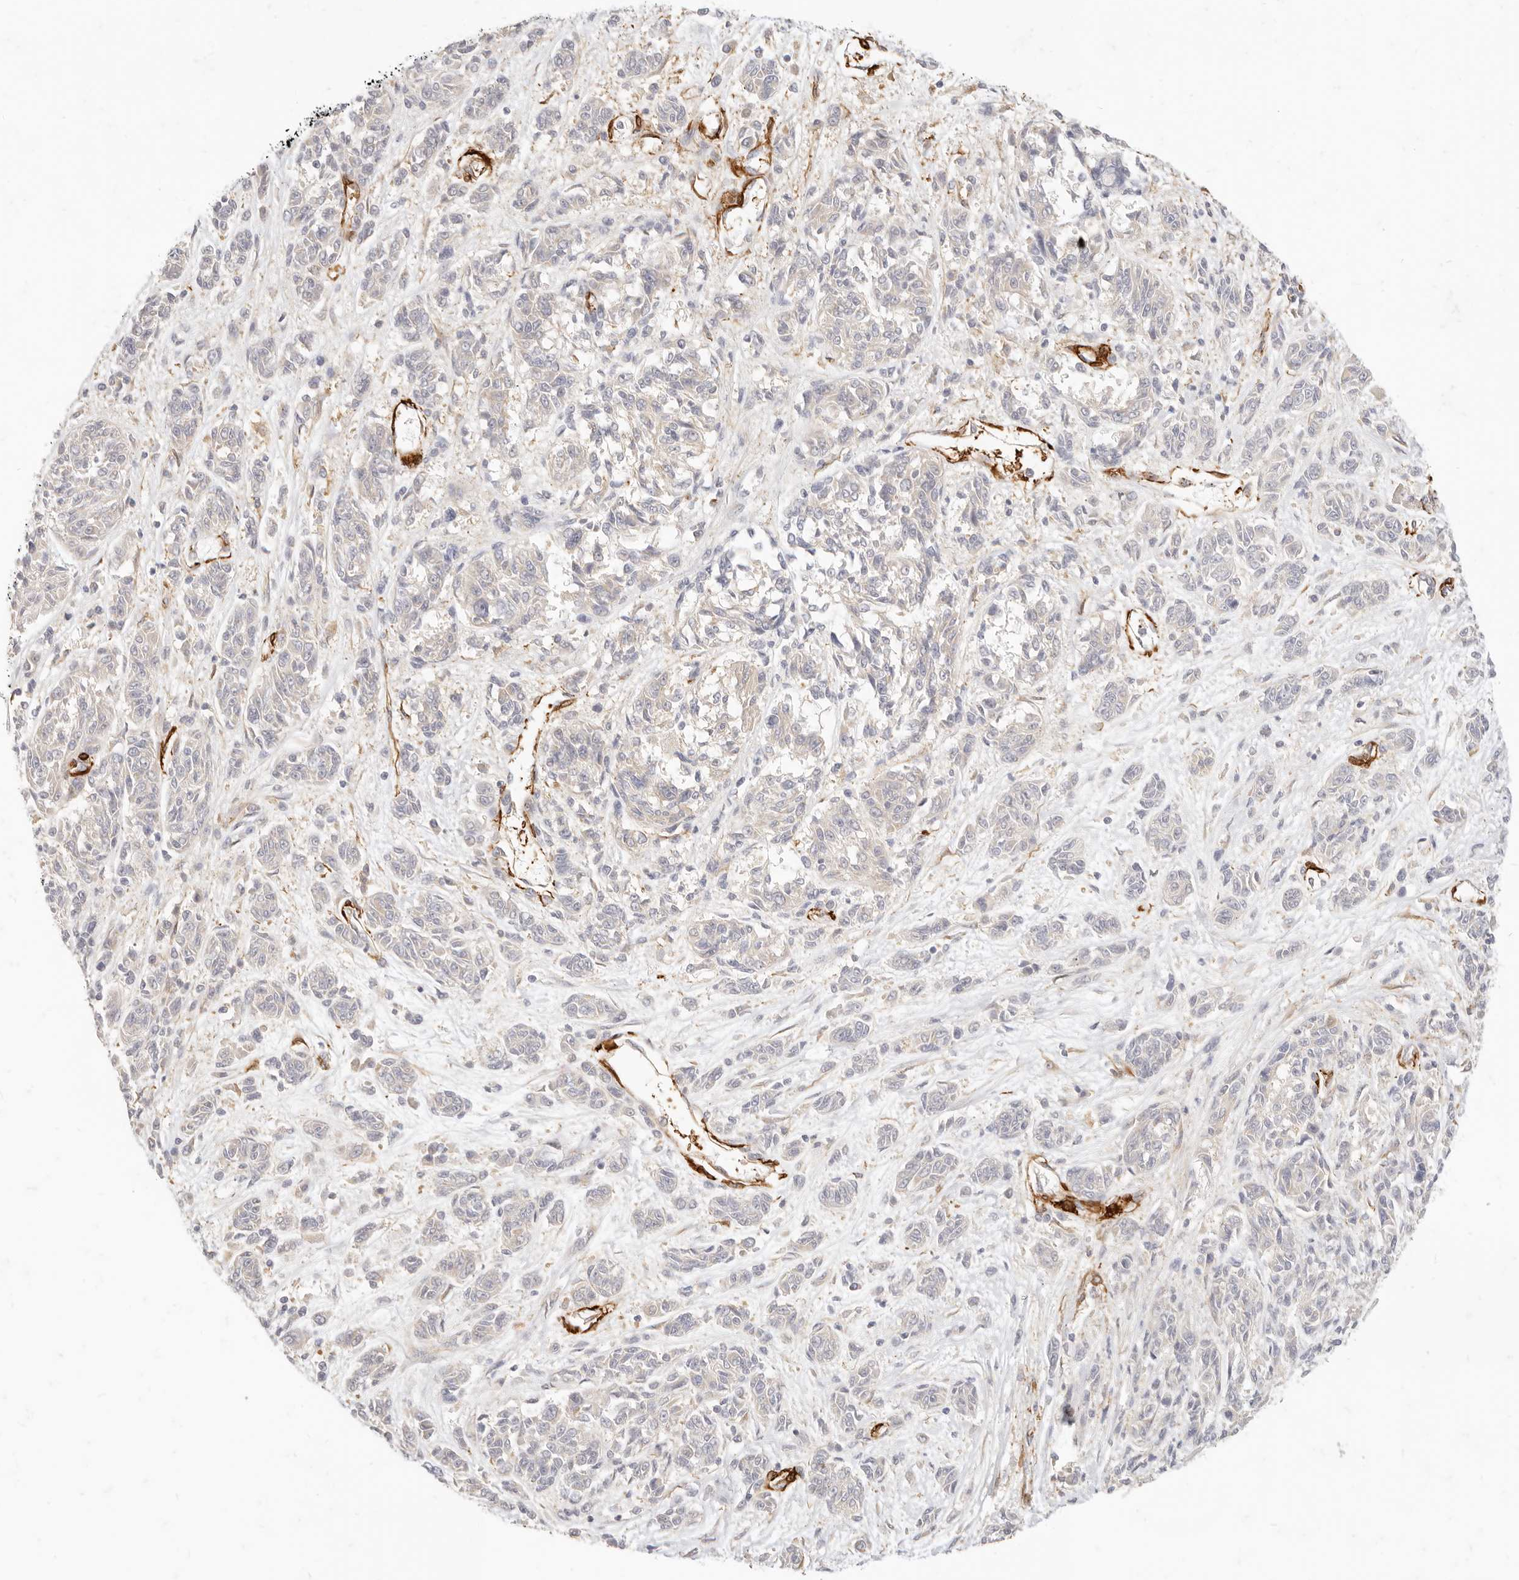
{"staining": {"intensity": "negative", "quantity": "none", "location": "none"}, "tissue": "melanoma", "cell_type": "Tumor cells", "image_type": "cancer", "snomed": [{"axis": "morphology", "description": "Malignant melanoma, NOS"}, {"axis": "topography", "description": "Skin"}], "caption": "This image is of melanoma stained with IHC to label a protein in brown with the nuclei are counter-stained blue. There is no positivity in tumor cells. (DAB (3,3'-diaminobenzidine) immunohistochemistry (IHC) visualized using brightfield microscopy, high magnification).", "gene": "TMTC2", "patient": {"sex": "male", "age": 53}}